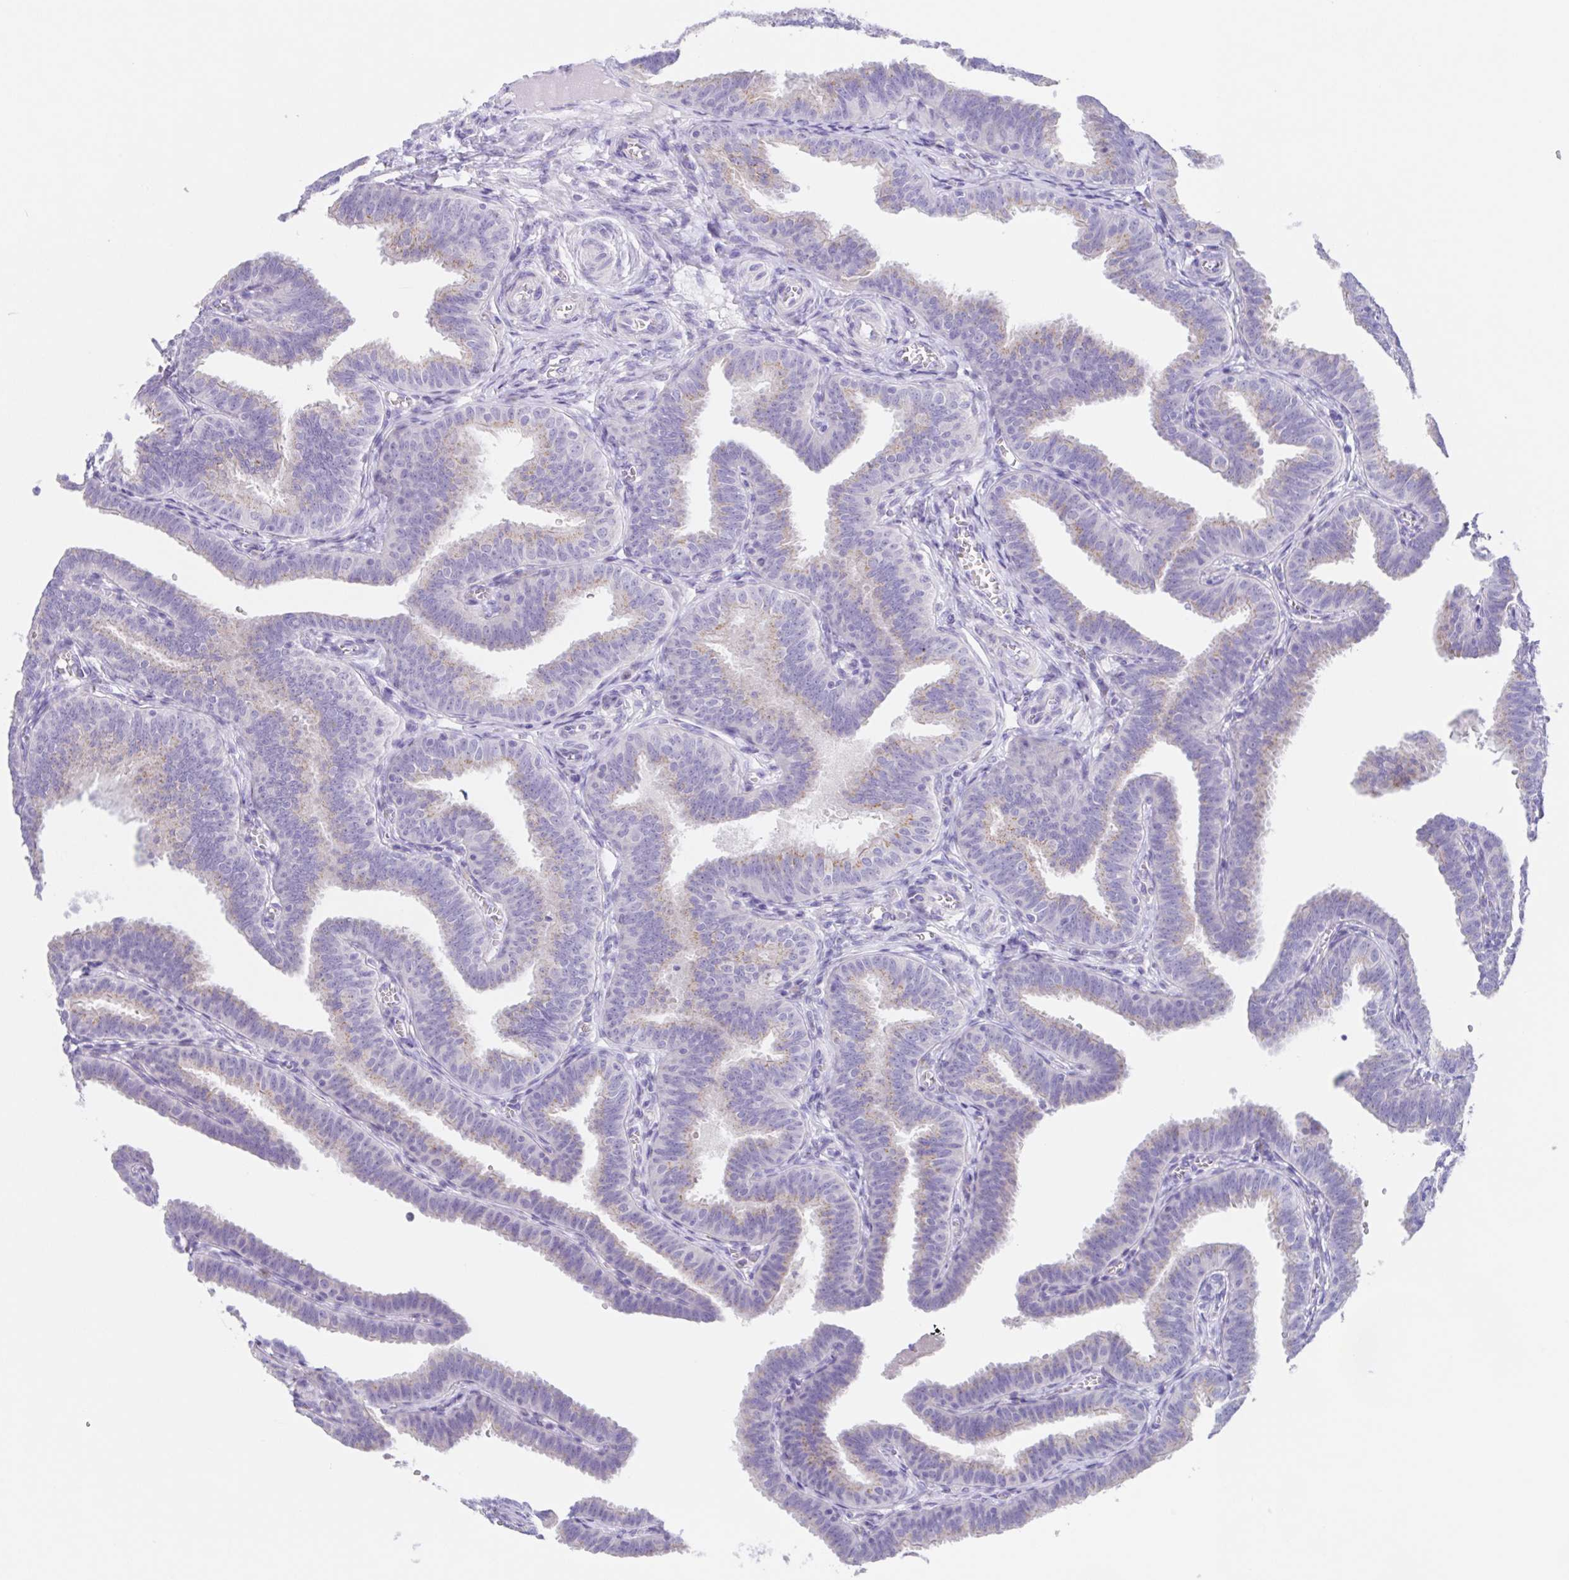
{"staining": {"intensity": "weak", "quantity": "<25%", "location": "cytoplasmic/membranous"}, "tissue": "fallopian tube", "cell_type": "Glandular cells", "image_type": "normal", "snomed": [{"axis": "morphology", "description": "Normal tissue, NOS"}, {"axis": "topography", "description": "Fallopian tube"}], "caption": "Glandular cells show no significant protein positivity in normal fallopian tube.", "gene": "SCG3", "patient": {"sex": "female", "age": 25}}